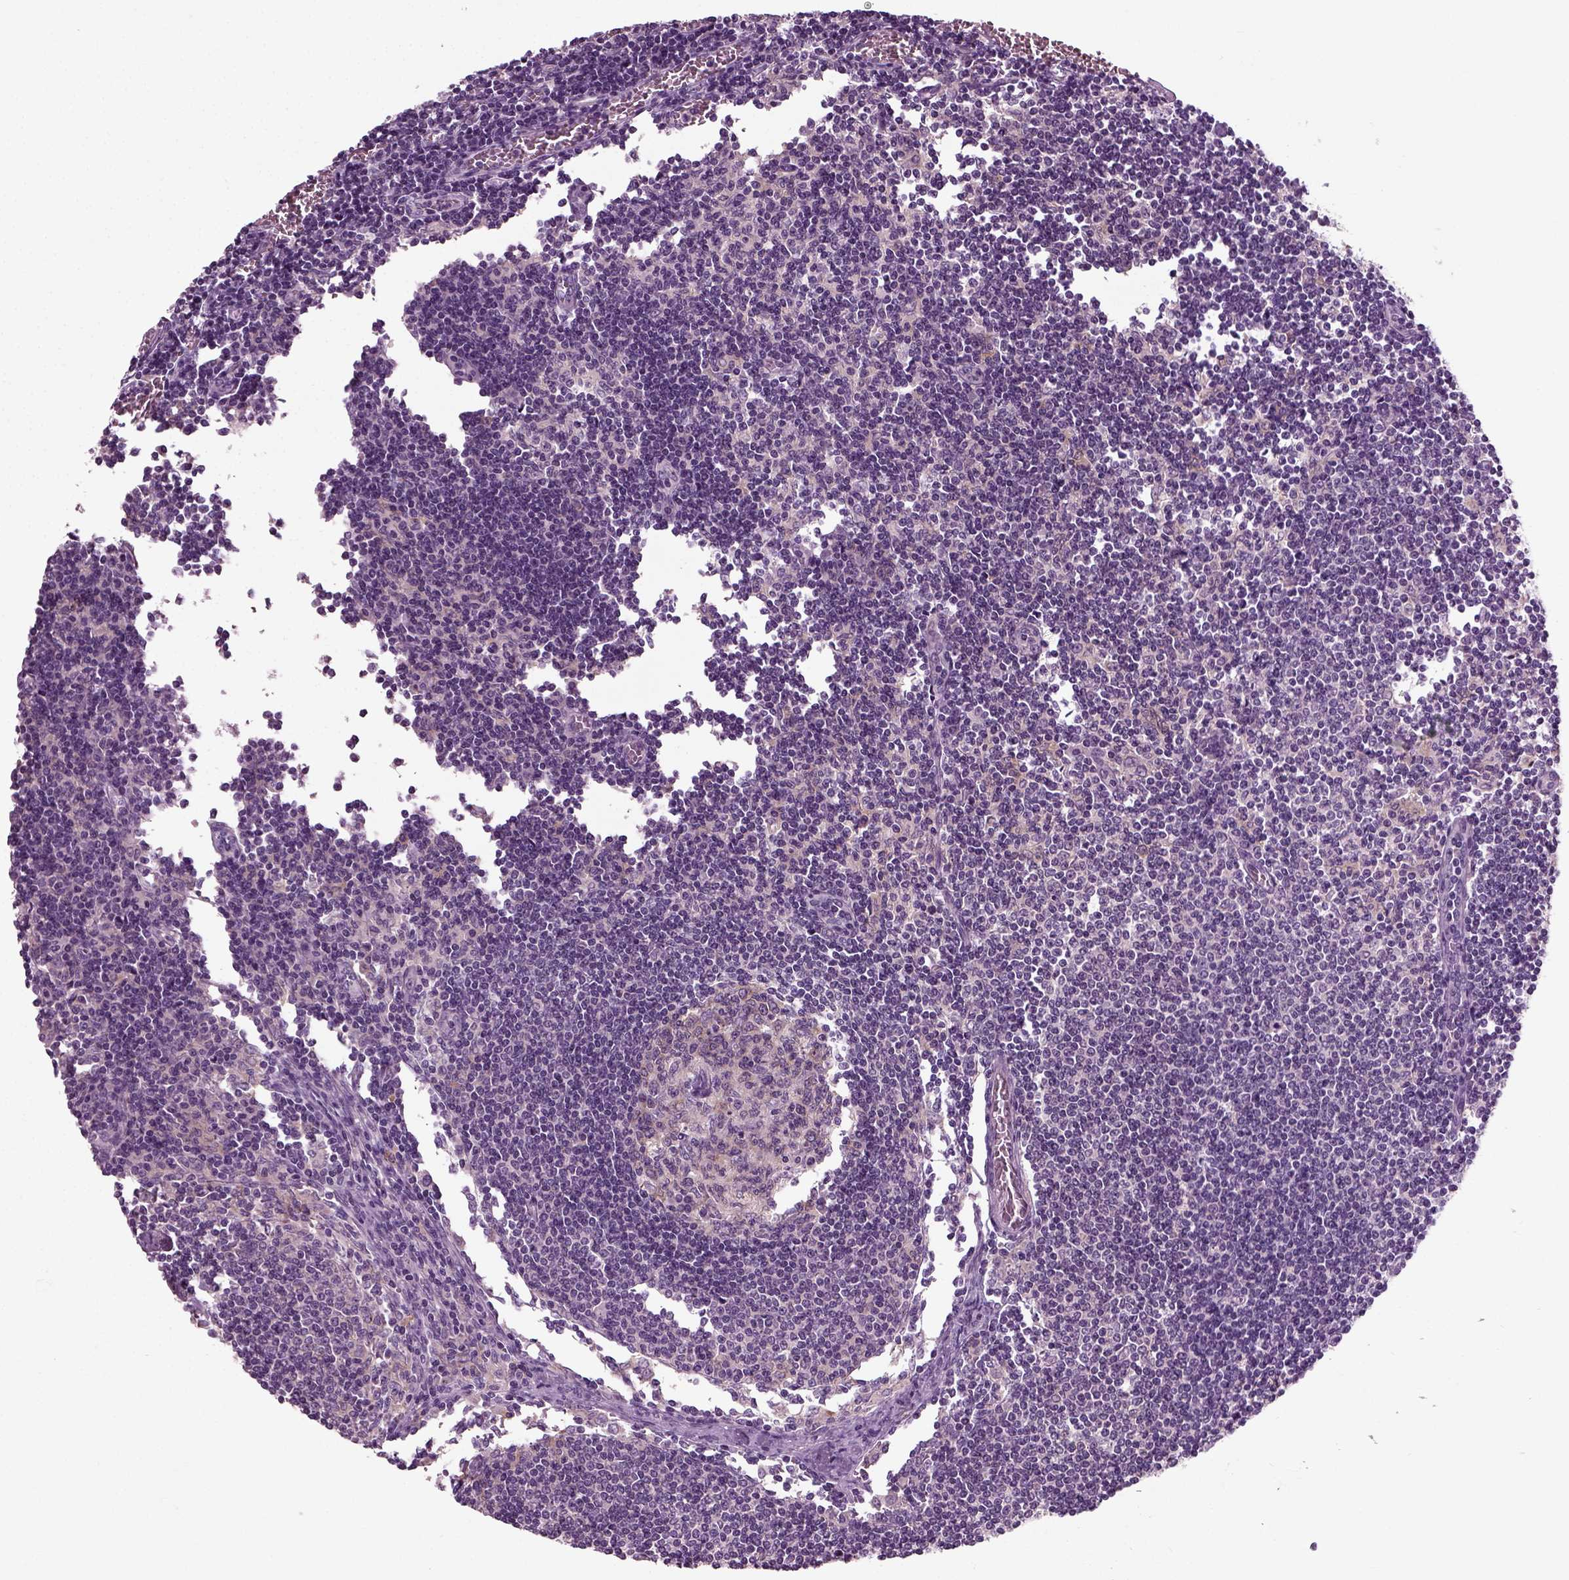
{"staining": {"intensity": "weak", "quantity": "<25%", "location": "cytoplasmic/membranous"}, "tissue": "lymph node", "cell_type": "Germinal center cells", "image_type": "normal", "snomed": [{"axis": "morphology", "description": "Normal tissue, NOS"}, {"axis": "topography", "description": "Lymph node"}], "caption": "High power microscopy micrograph of an immunohistochemistry (IHC) image of unremarkable lymph node, revealing no significant staining in germinal center cells. (DAB immunohistochemistry (IHC), high magnification).", "gene": "RND2", "patient": {"sex": "male", "age": 59}}